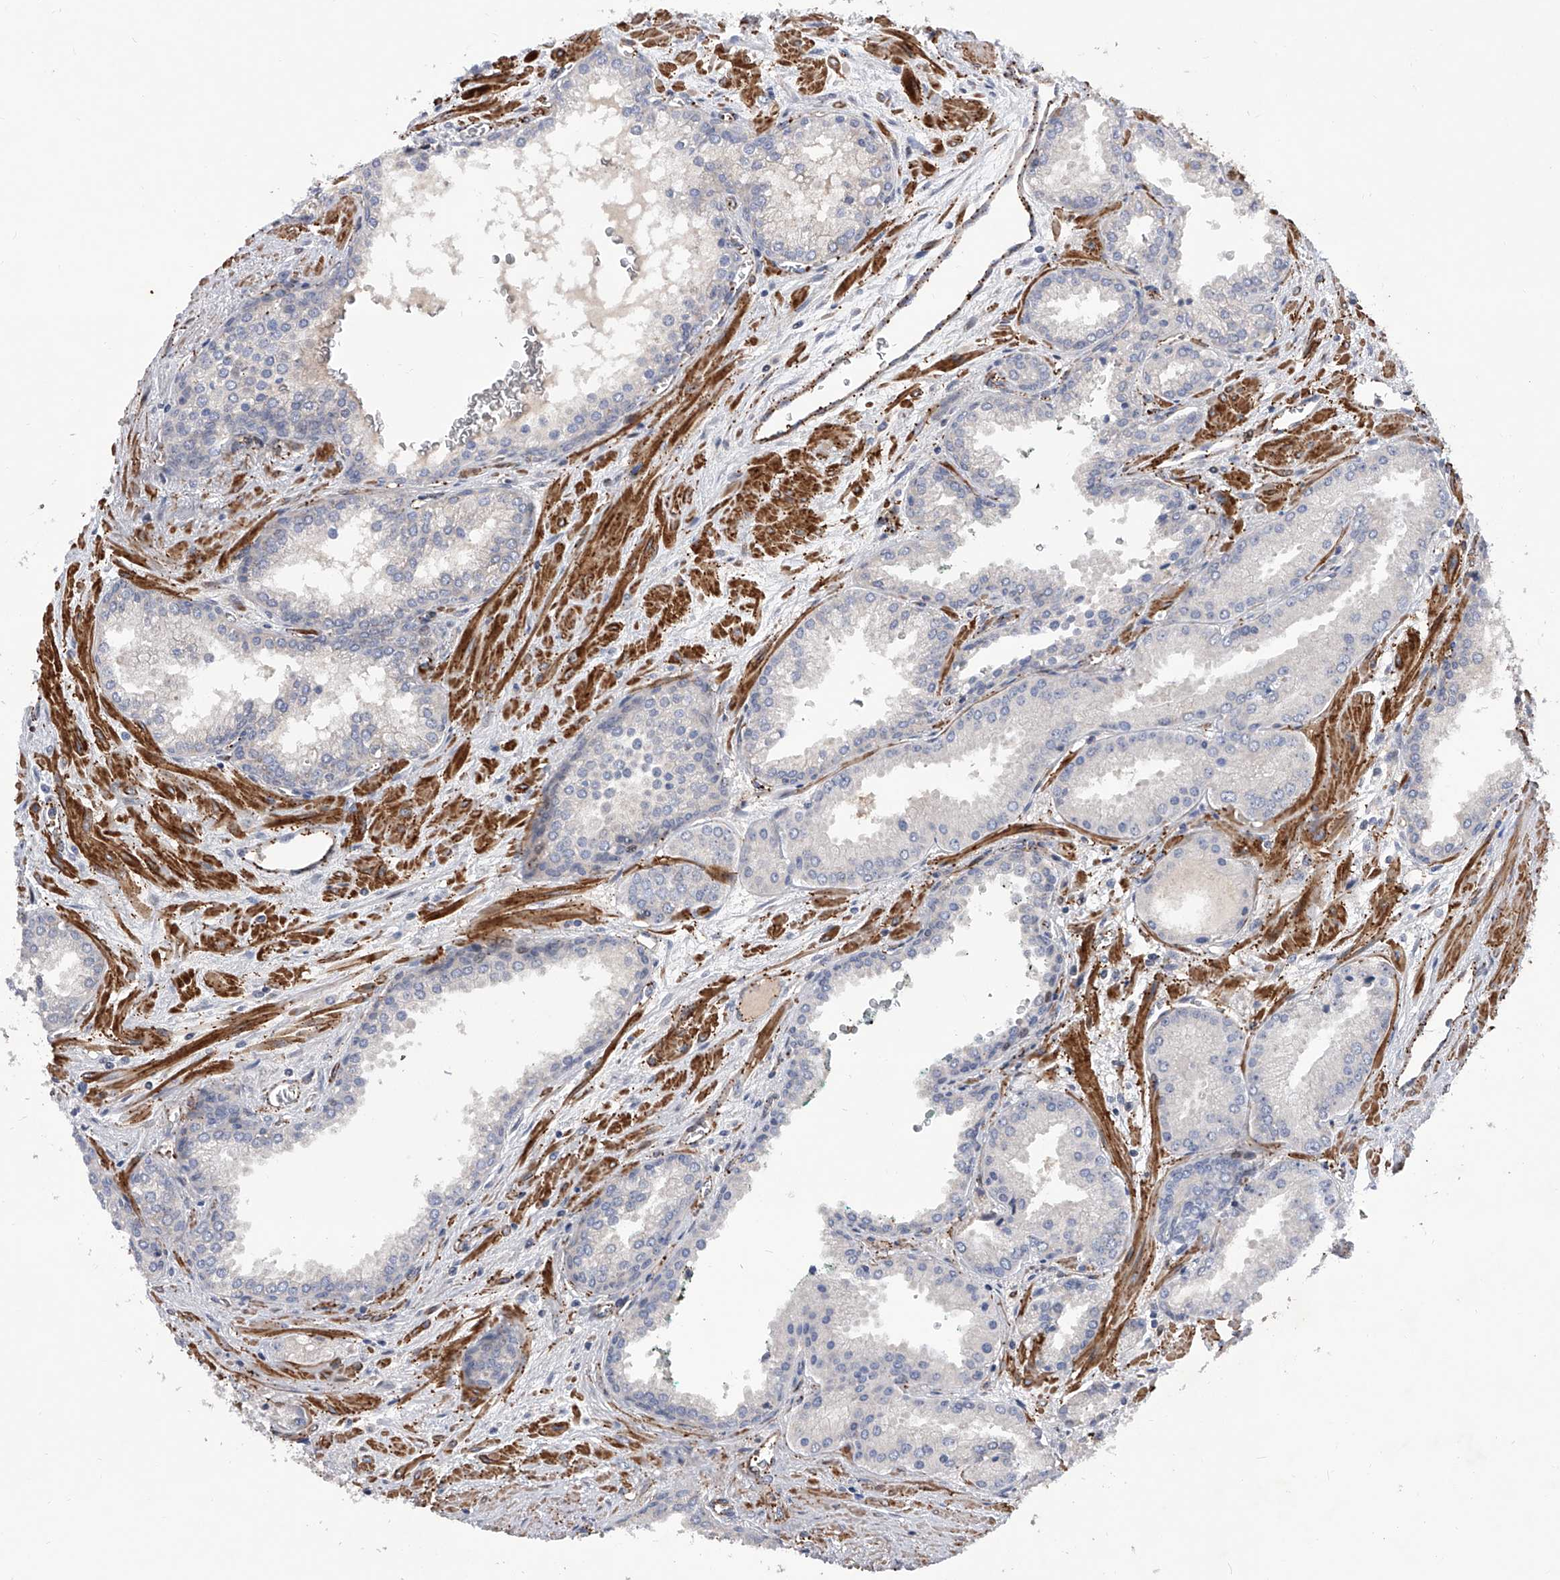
{"staining": {"intensity": "negative", "quantity": "none", "location": "none"}, "tissue": "prostate cancer", "cell_type": "Tumor cells", "image_type": "cancer", "snomed": [{"axis": "morphology", "description": "Adenocarcinoma, Low grade"}, {"axis": "topography", "description": "Prostate"}], "caption": "This micrograph is of prostate cancer (adenocarcinoma (low-grade)) stained with immunohistochemistry to label a protein in brown with the nuclei are counter-stained blue. There is no positivity in tumor cells.", "gene": "PDSS2", "patient": {"sex": "male", "age": 67}}